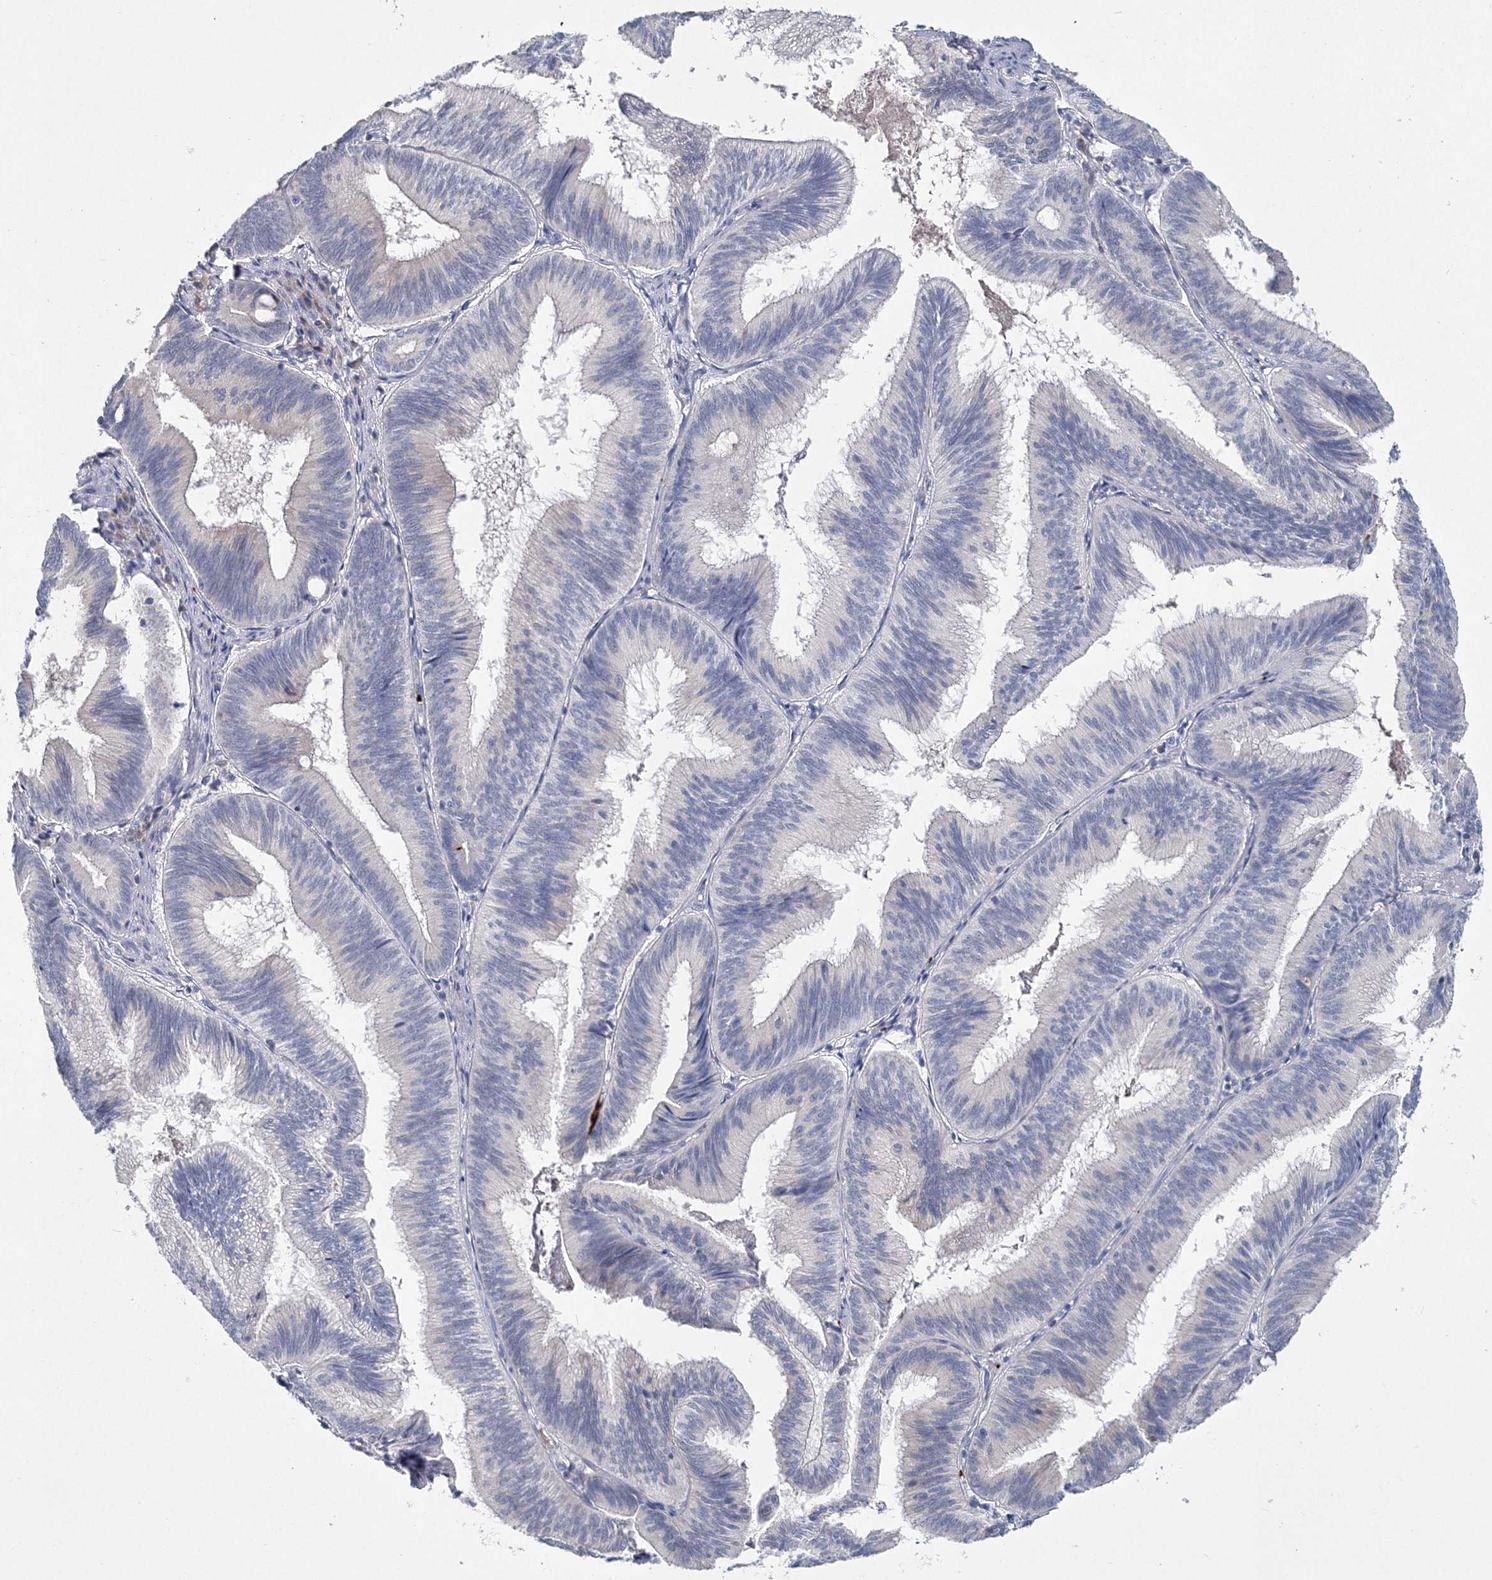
{"staining": {"intensity": "negative", "quantity": "none", "location": "none"}, "tissue": "pancreatic cancer", "cell_type": "Tumor cells", "image_type": "cancer", "snomed": [{"axis": "morphology", "description": "Adenocarcinoma, NOS"}, {"axis": "topography", "description": "Pancreas"}], "caption": "Immunohistochemical staining of human pancreatic adenocarcinoma displays no significant staining in tumor cells.", "gene": "MYOZ2", "patient": {"sex": "male", "age": 82}}